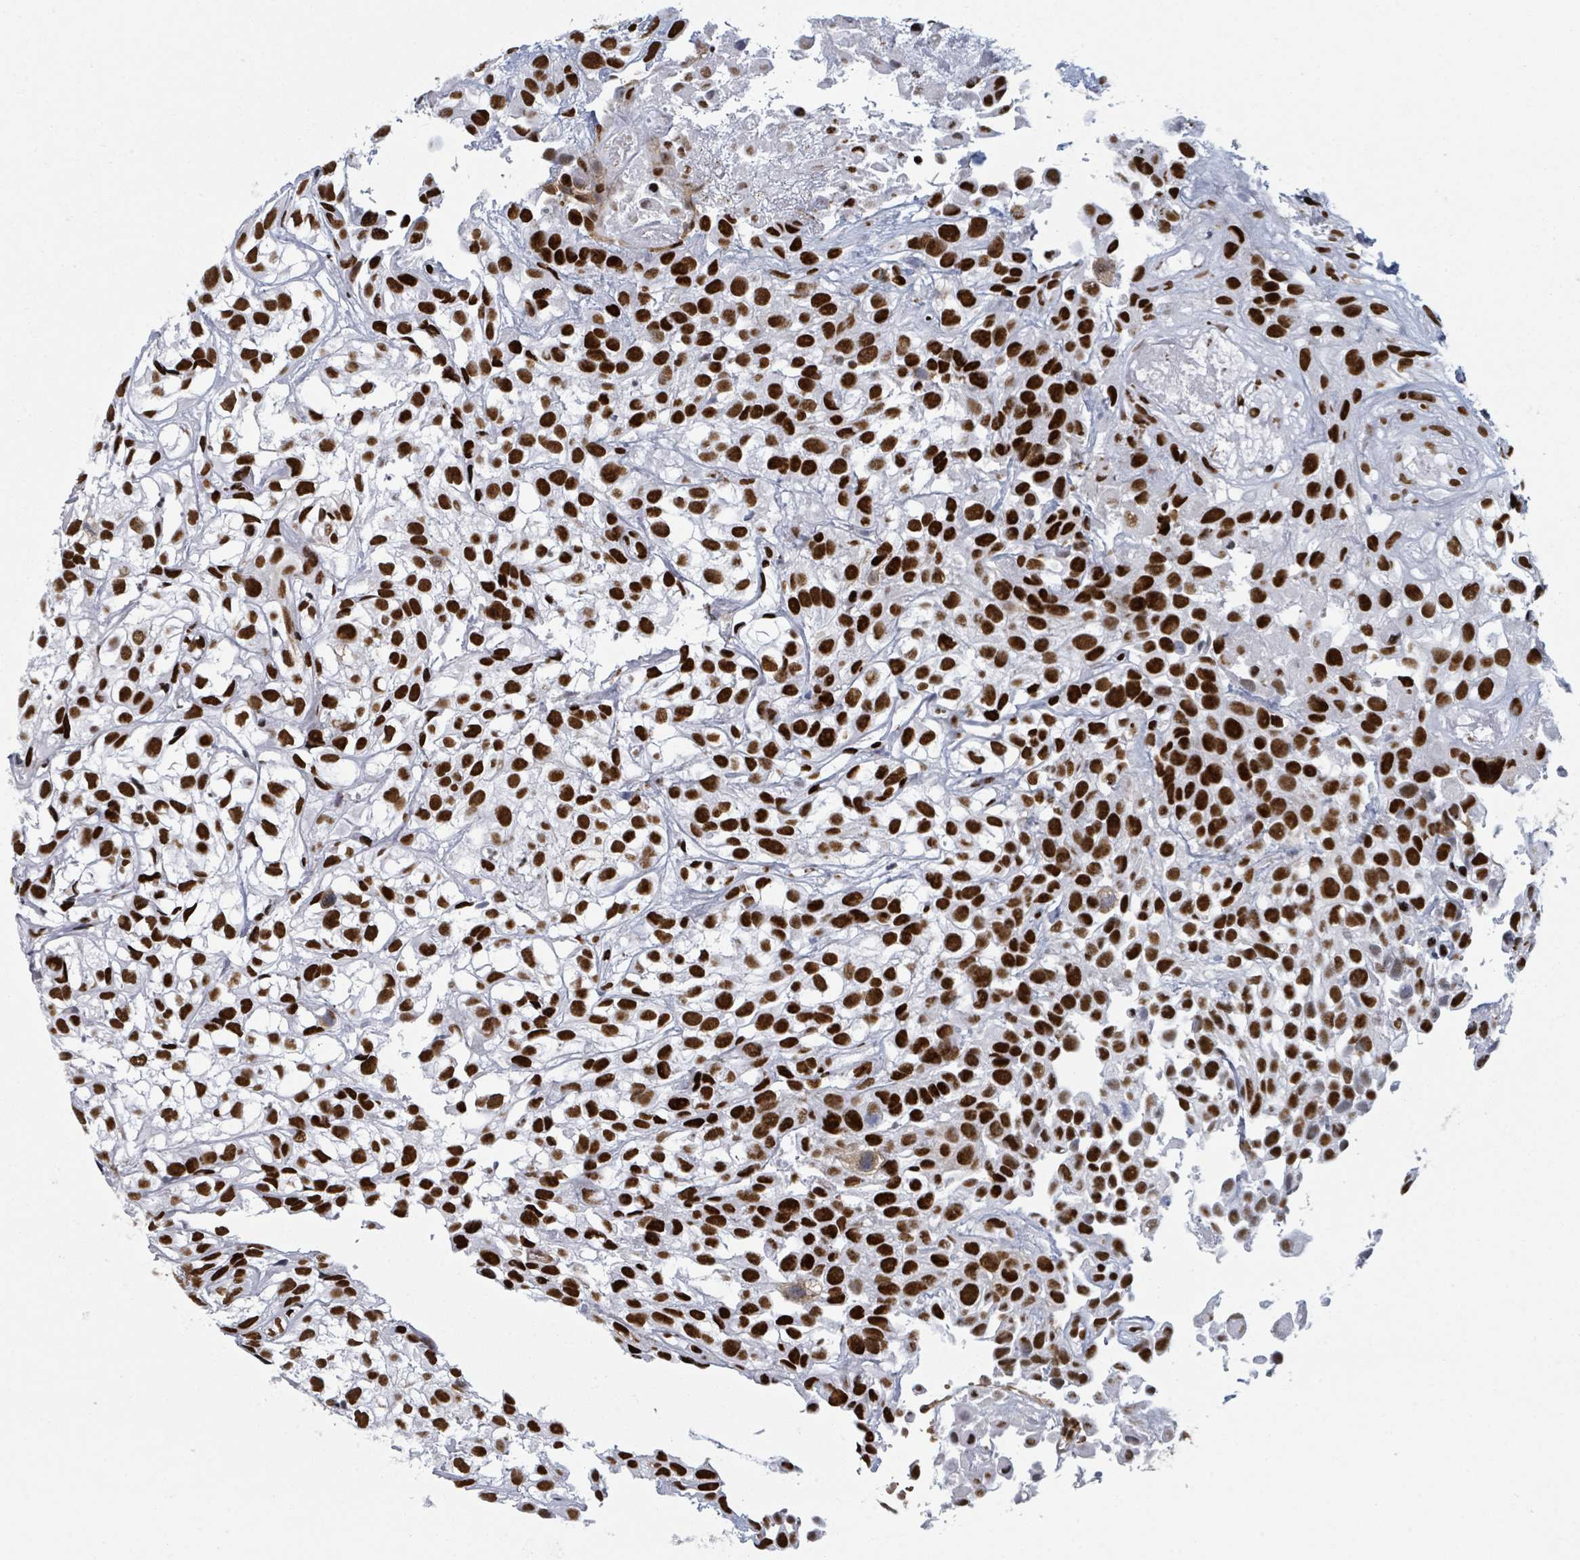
{"staining": {"intensity": "strong", "quantity": ">75%", "location": "nuclear"}, "tissue": "urothelial cancer", "cell_type": "Tumor cells", "image_type": "cancer", "snomed": [{"axis": "morphology", "description": "Urothelial carcinoma, High grade"}, {"axis": "topography", "description": "Urinary bladder"}], "caption": "Urothelial carcinoma (high-grade) stained for a protein (brown) shows strong nuclear positive expression in about >75% of tumor cells.", "gene": "DHX16", "patient": {"sex": "male", "age": 56}}